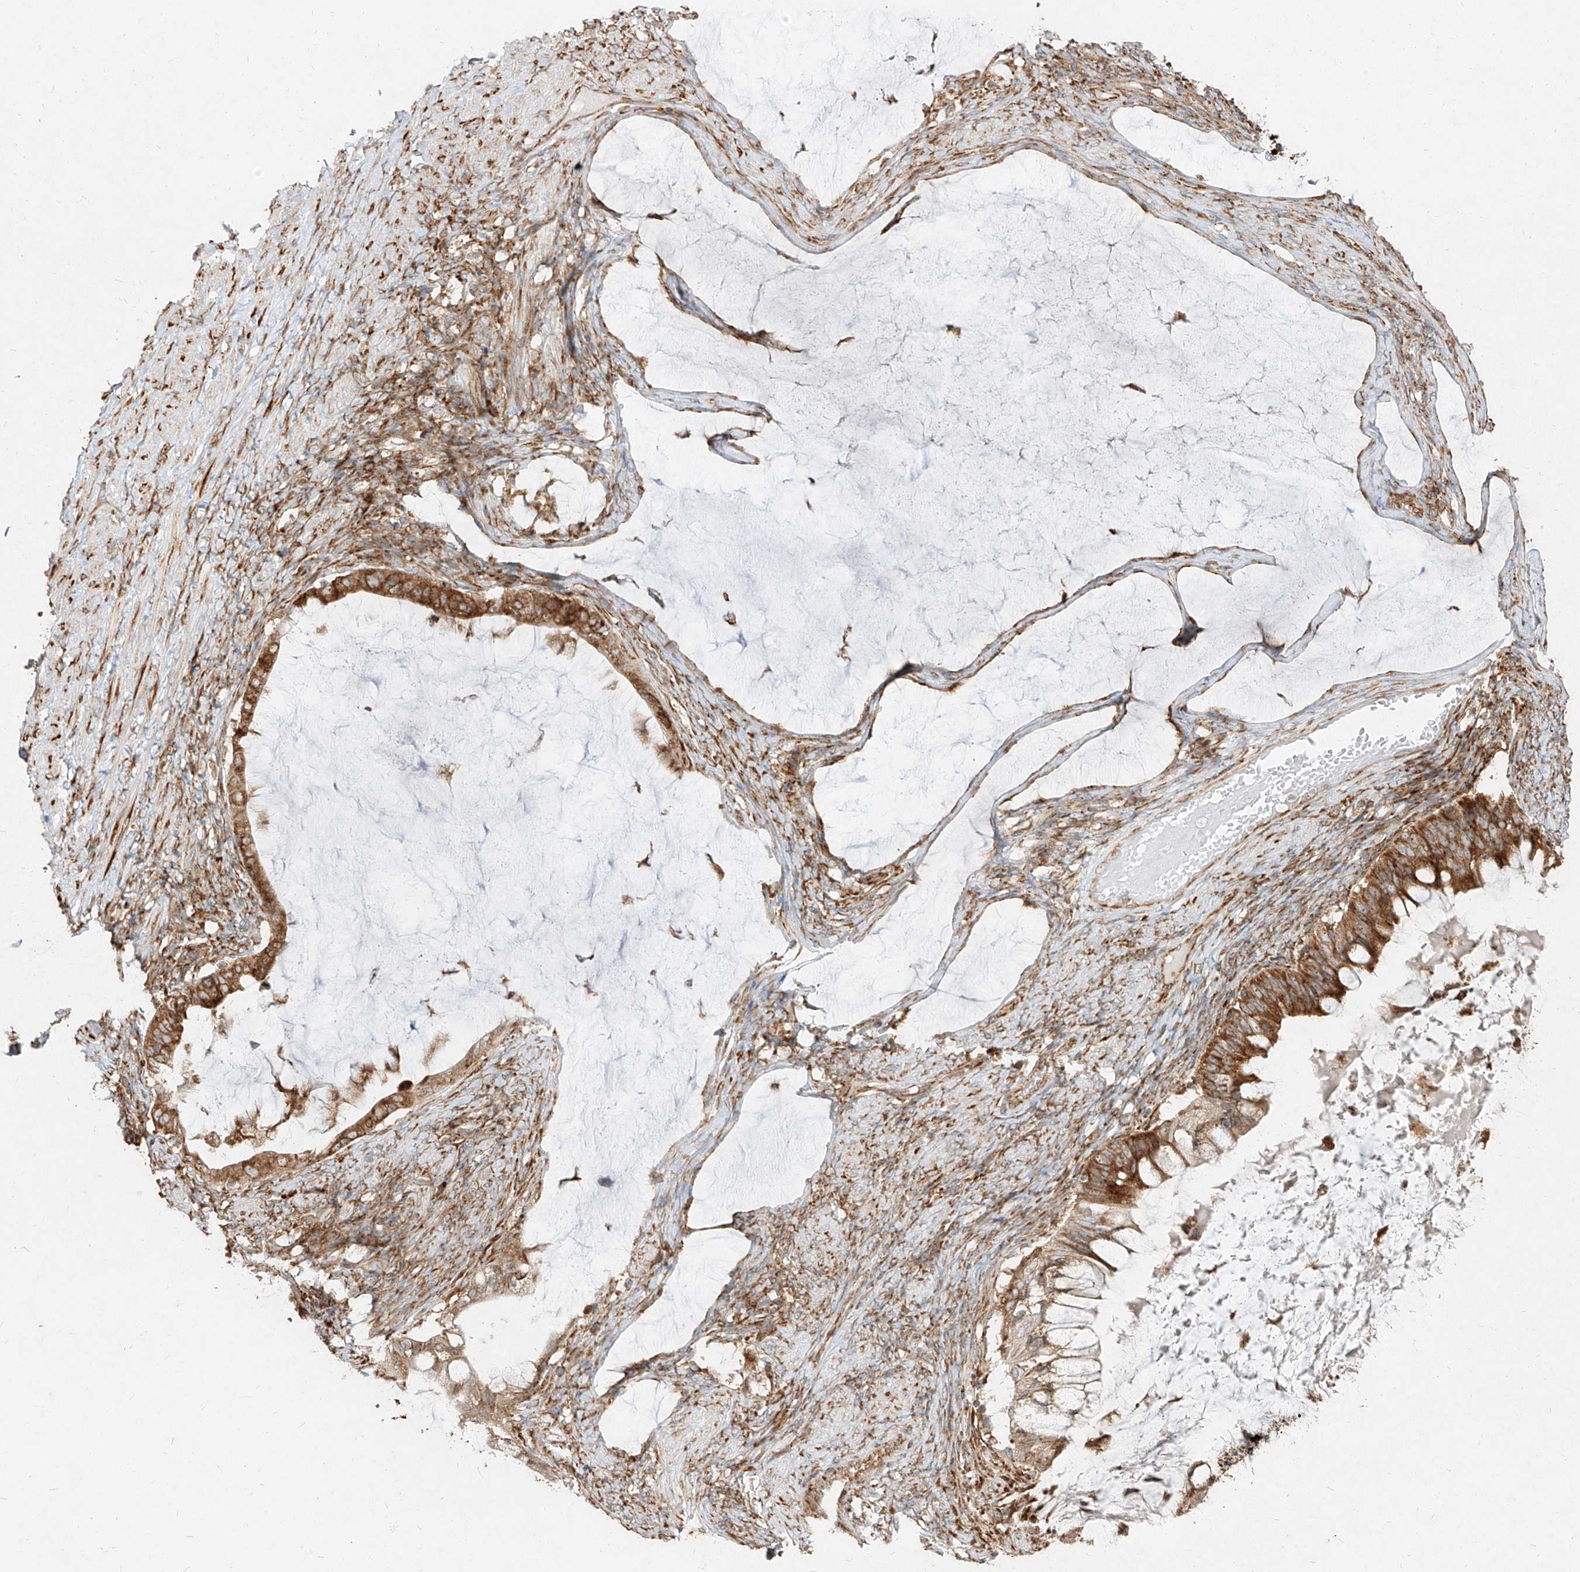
{"staining": {"intensity": "strong", "quantity": ">75%", "location": "cytoplasmic/membranous"}, "tissue": "ovarian cancer", "cell_type": "Tumor cells", "image_type": "cancer", "snomed": [{"axis": "morphology", "description": "Cystadenocarcinoma, mucinous, NOS"}, {"axis": "topography", "description": "Ovary"}], "caption": "Immunohistochemistry histopathology image of mucinous cystadenocarcinoma (ovarian) stained for a protein (brown), which reveals high levels of strong cytoplasmic/membranous positivity in approximately >75% of tumor cells.", "gene": "RPS25", "patient": {"sex": "female", "age": 61}}